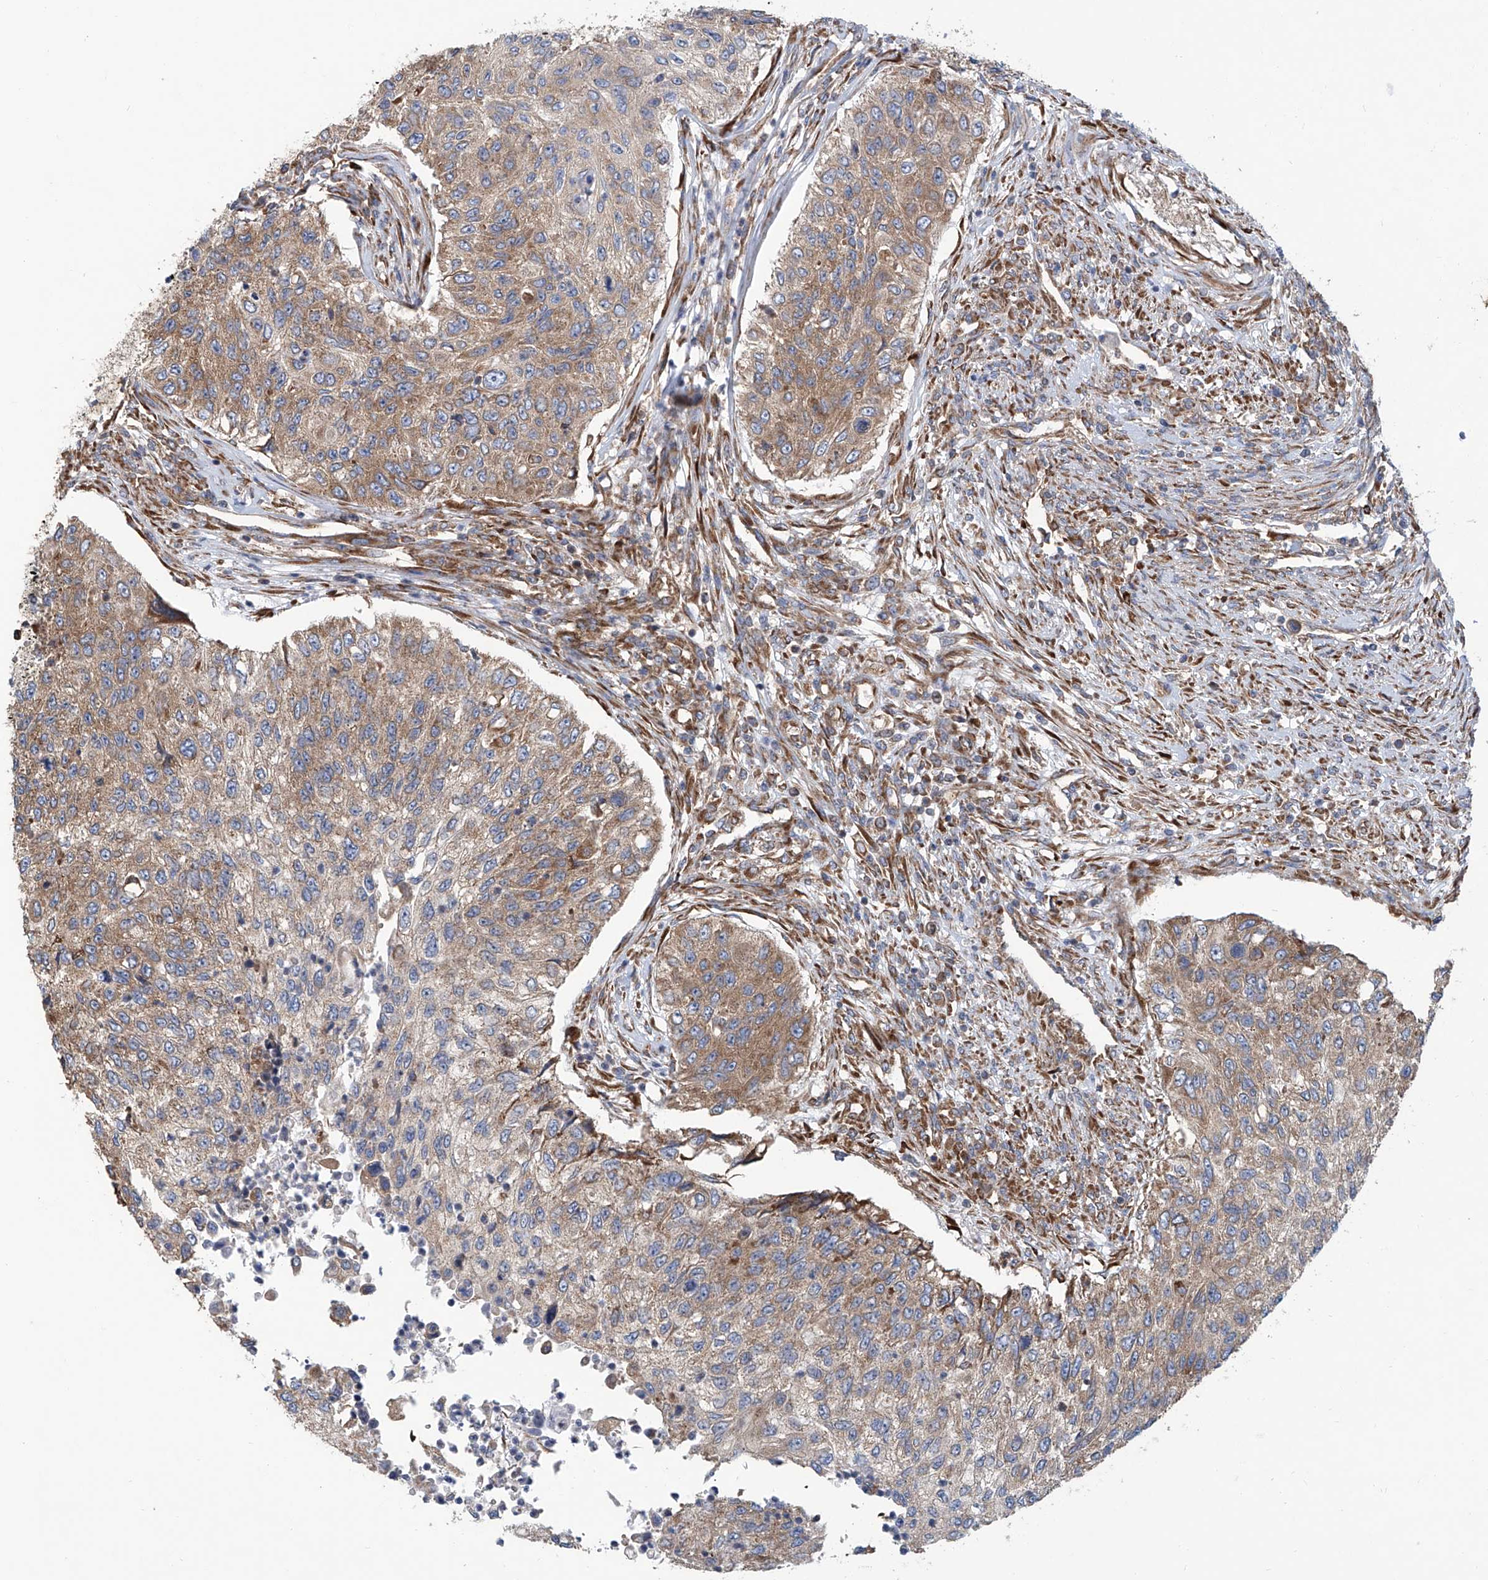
{"staining": {"intensity": "moderate", "quantity": ">75%", "location": "cytoplasmic/membranous"}, "tissue": "urothelial cancer", "cell_type": "Tumor cells", "image_type": "cancer", "snomed": [{"axis": "morphology", "description": "Urothelial carcinoma, High grade"}, {"axis": "topography", "description": "Urinary bladder"}], "caption": "Protein expression analysis of urothelial cancer shows moderate cytoplasmic/membranous expression in about >75% of tumor cells.", "gene": "SENP2", "patient": {"sex": "female", "age": 60}}